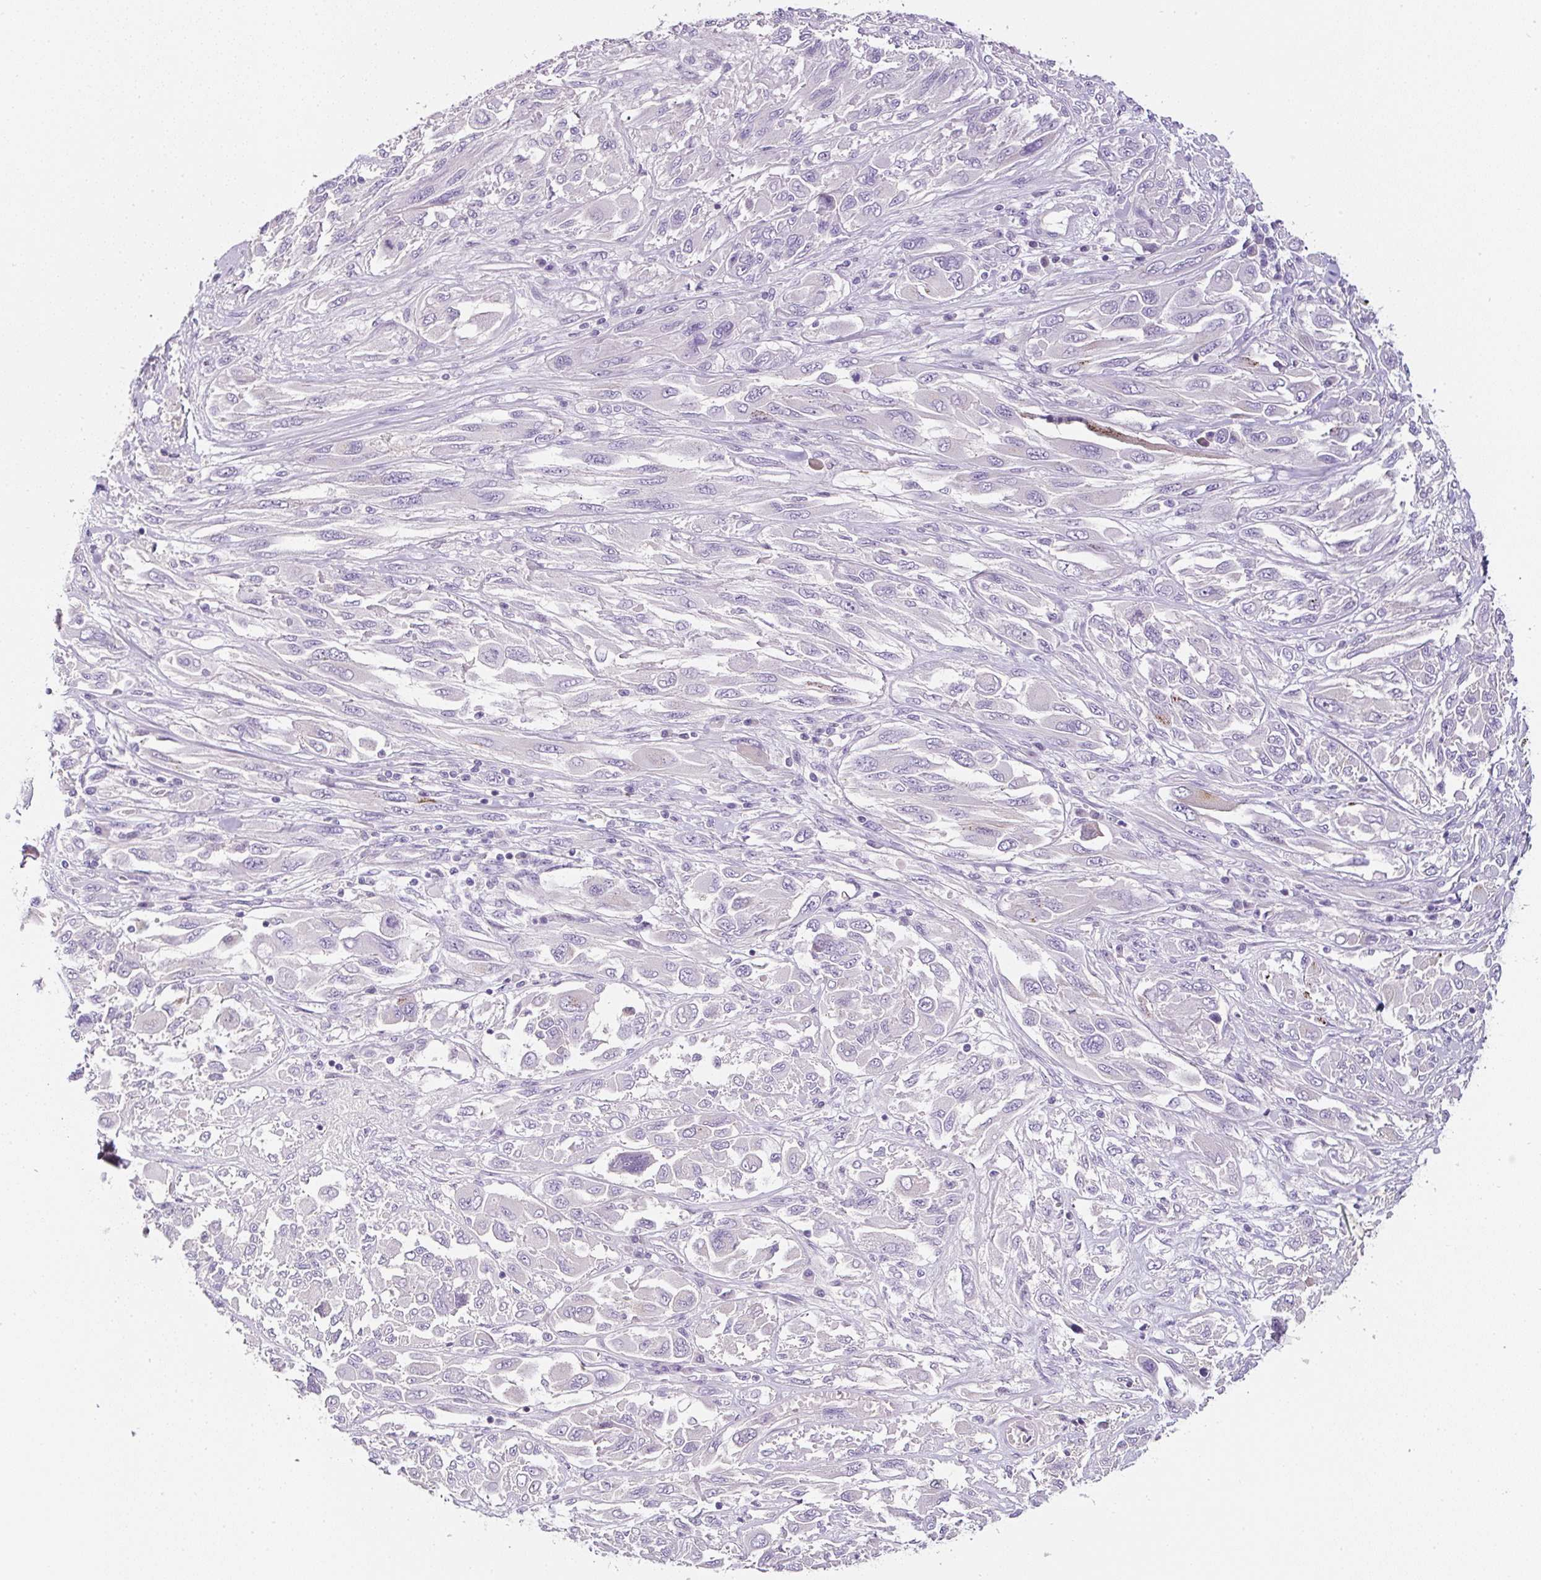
{"staining": {"intensity": "negative", "quantity": "none", "location": "none"}, "tissue": "melanoma", "cell_type": "Tumor cells", "image_type": "cancer", "snomed": [{"axis": "morphology", "description": "Malignant melanoma, NOS"}, {"axis": "topography", "description": "Skin"}], "caption": "This is an IHC micrograph of malignant melanoma. There is no positivity in tumor cells.", "gene": "OR14A2", "patient": {"sex": "female", "age": 91}}